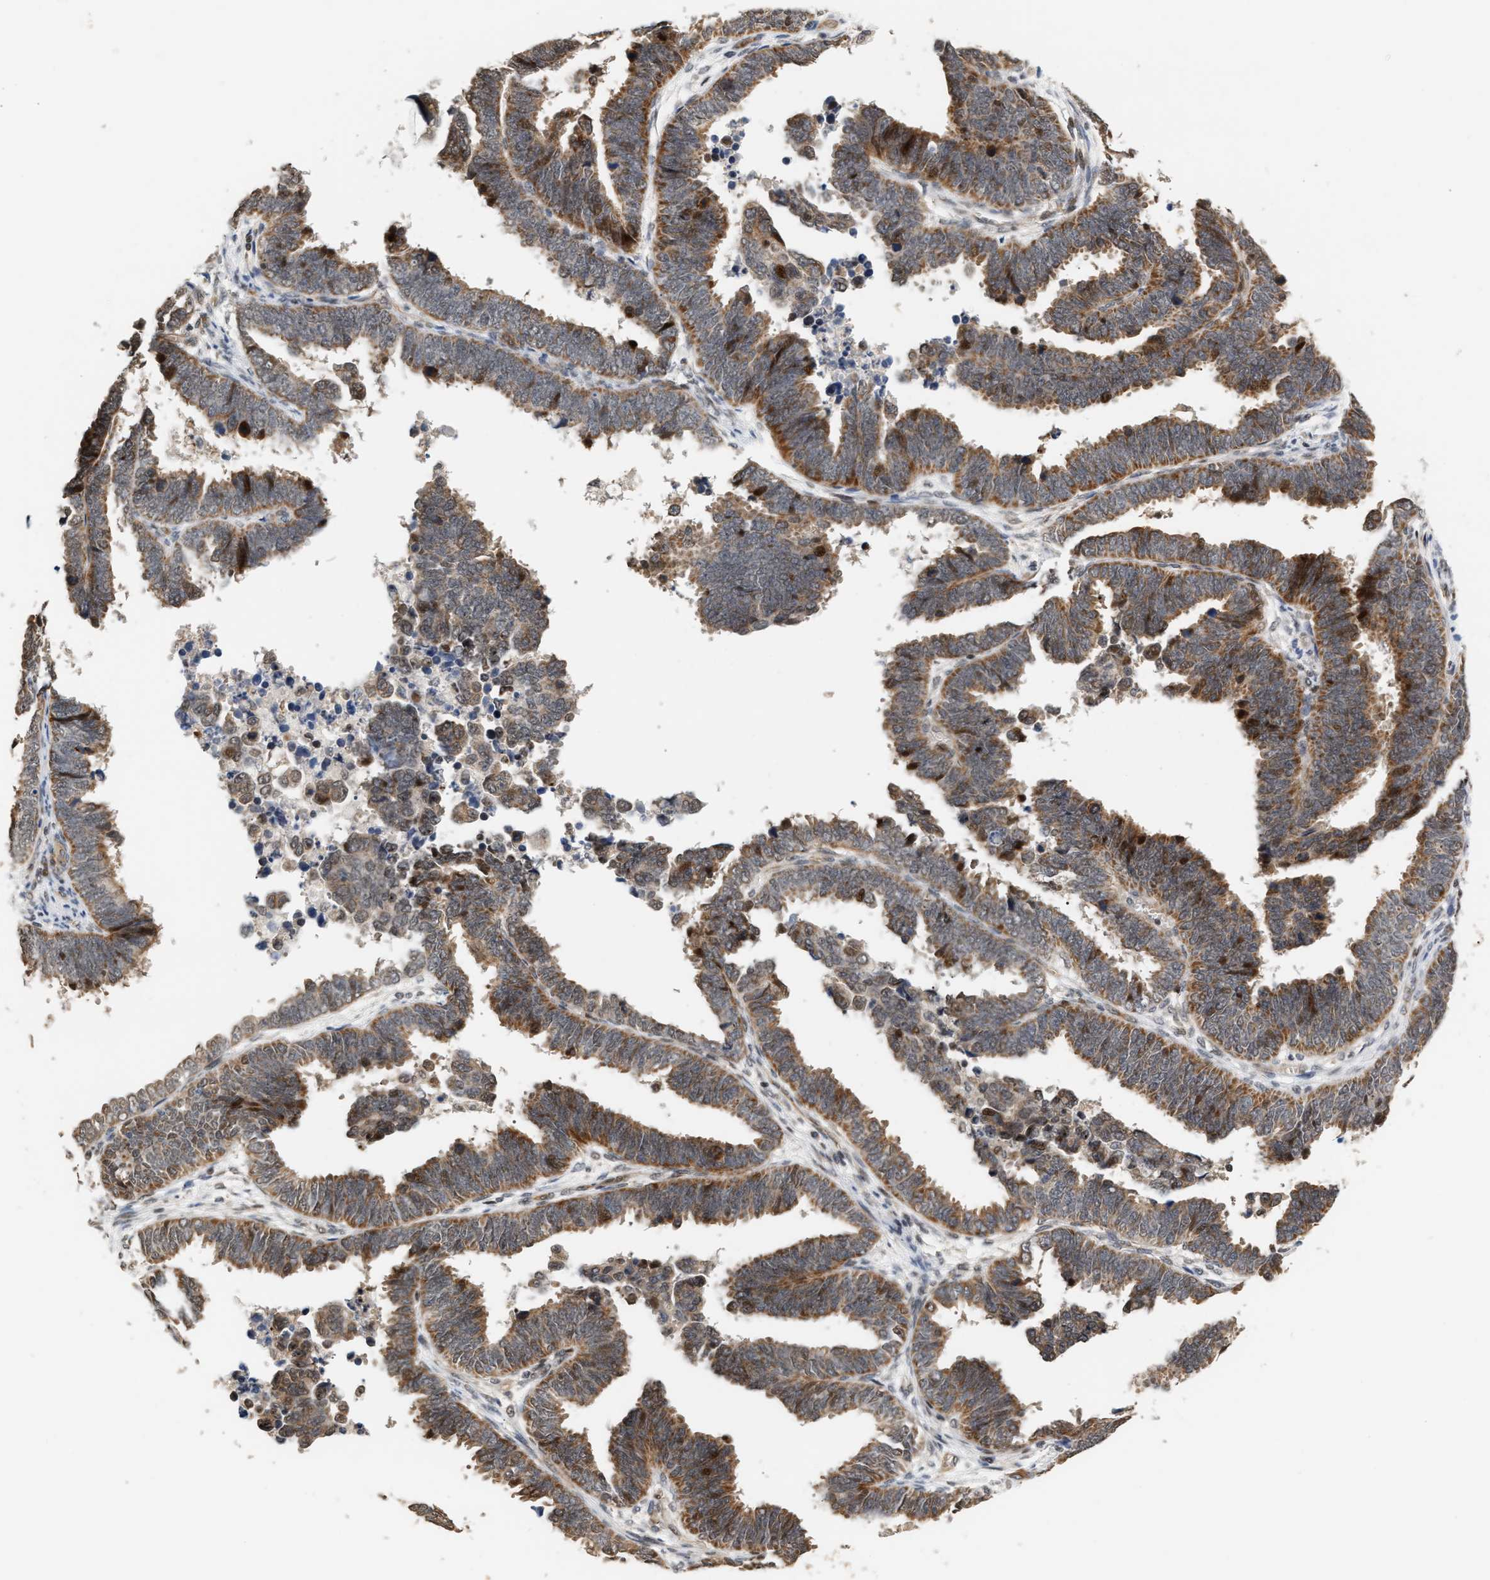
{"staining": {"intensity": "moderate", "quantity": ">75%", "location": "cytoplasmic/membranous"}, "tissue": "endometrial cancer", "cell_type": "Tumor cells", "image_type": "cancer", "snomed": [{"axis": "morphology", "description": "Adenocarcinoma, NOS"}, {"axis": "topography", "description": "Endometrium"}], "caption": "Endometrial cancer (adenocarcinoma) stained for a protein (brown) demonstrates moderate cytoplasmic/membranous positive positivity in about >75% of tumor cells.", "gene": "PLXND1", "patient": {"sex": "female", "age": 75}}